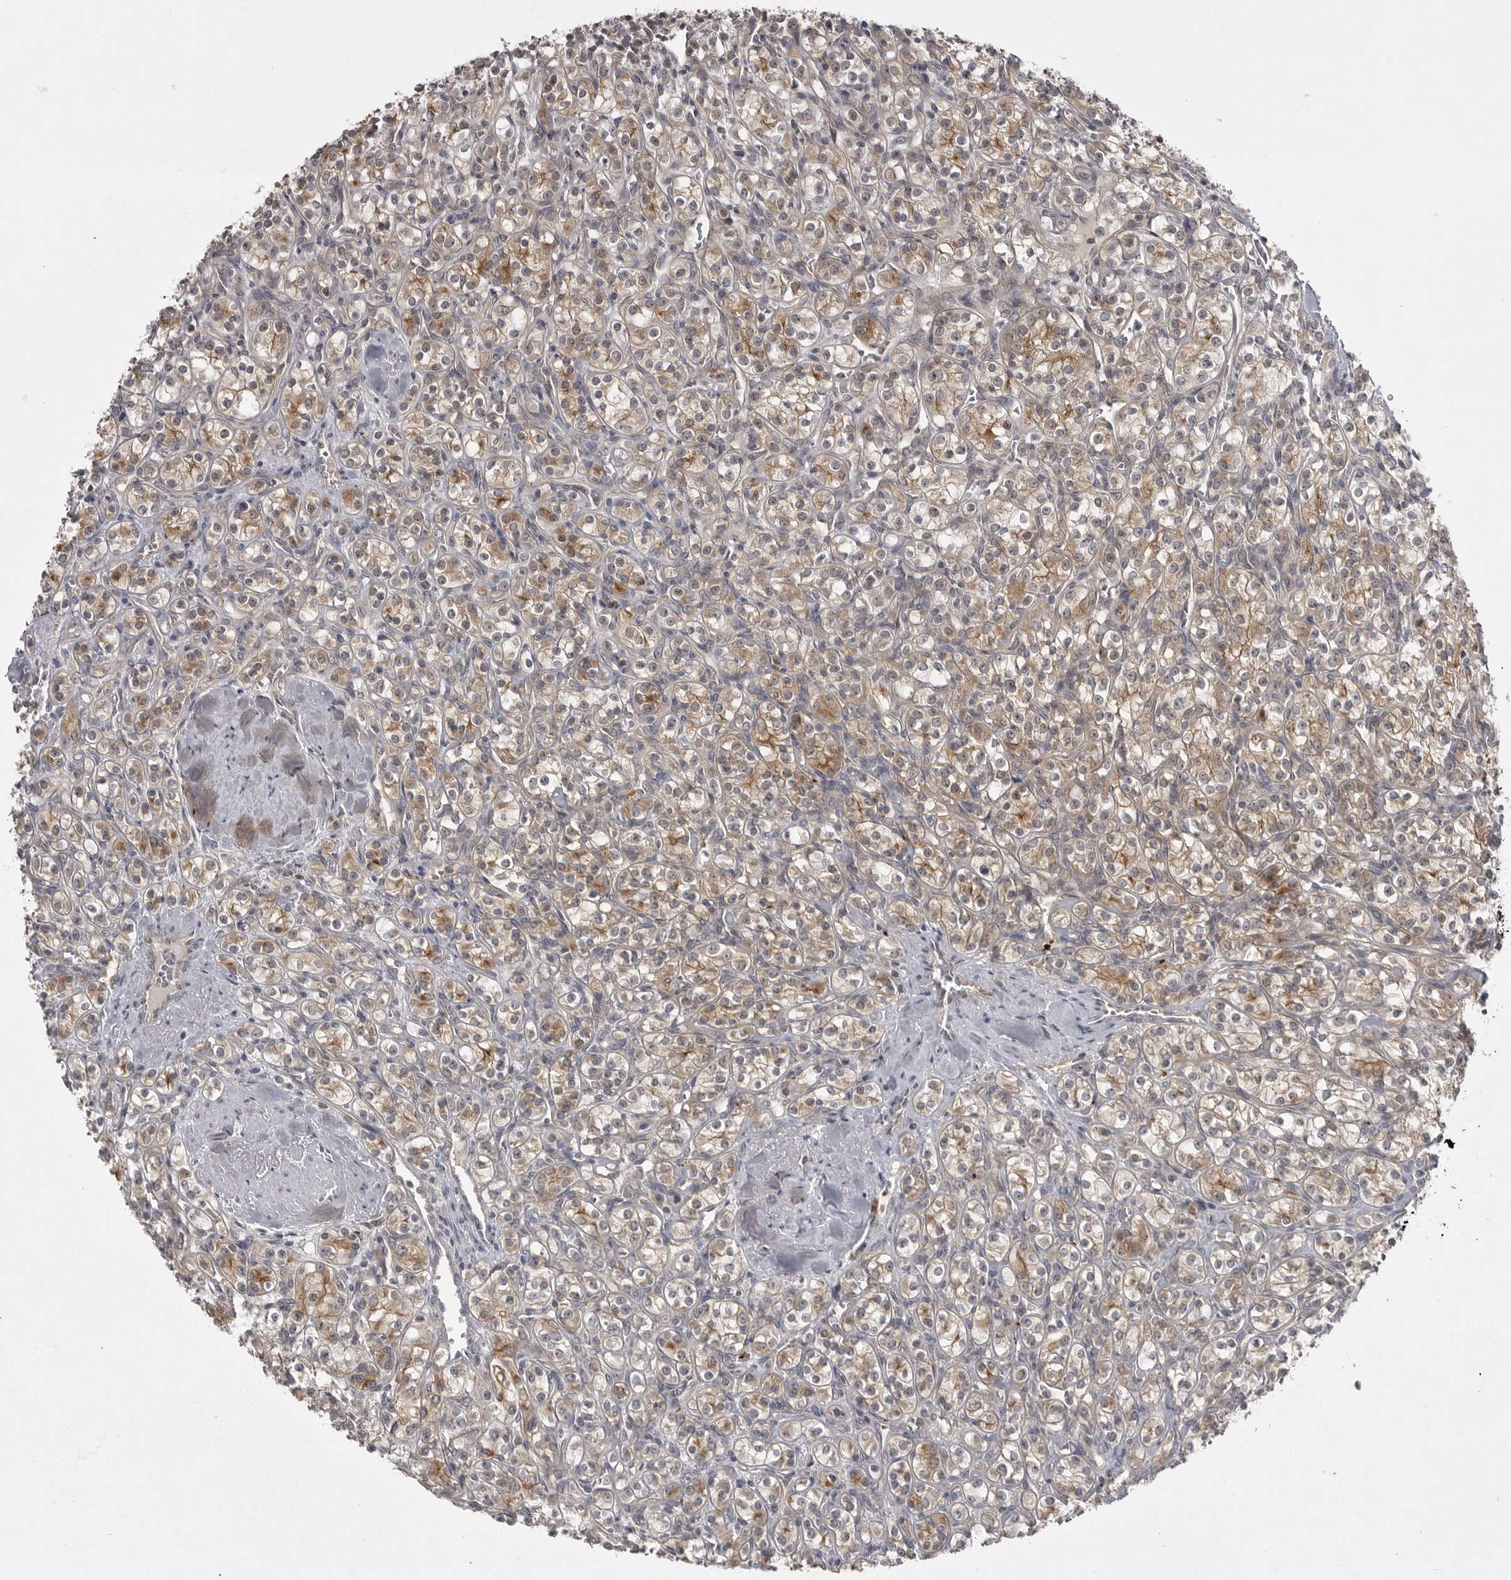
{"staining": {"intensity": "moderate", "quantity": ">75%", "location": "cytoplasmic/membranous"}, "tissue": "renal cancer", "cell_type": "Tumor cells", "image_type": "cancer", "snomed": [{"axis": "morphology", "description": "Adenocarcinoma, NOS"}, {"axis": "topography", "description": "Kidney"}], "caption": "This histopathology image displays immunohistochemistry (IHC) staining of human renal adenocarcinoma, with medium moderate cytoplasmic/membranous positivity in about >75% of tumor cells.", "gene": "PHF13", "patient": {"sex": "male", "age": 77}}